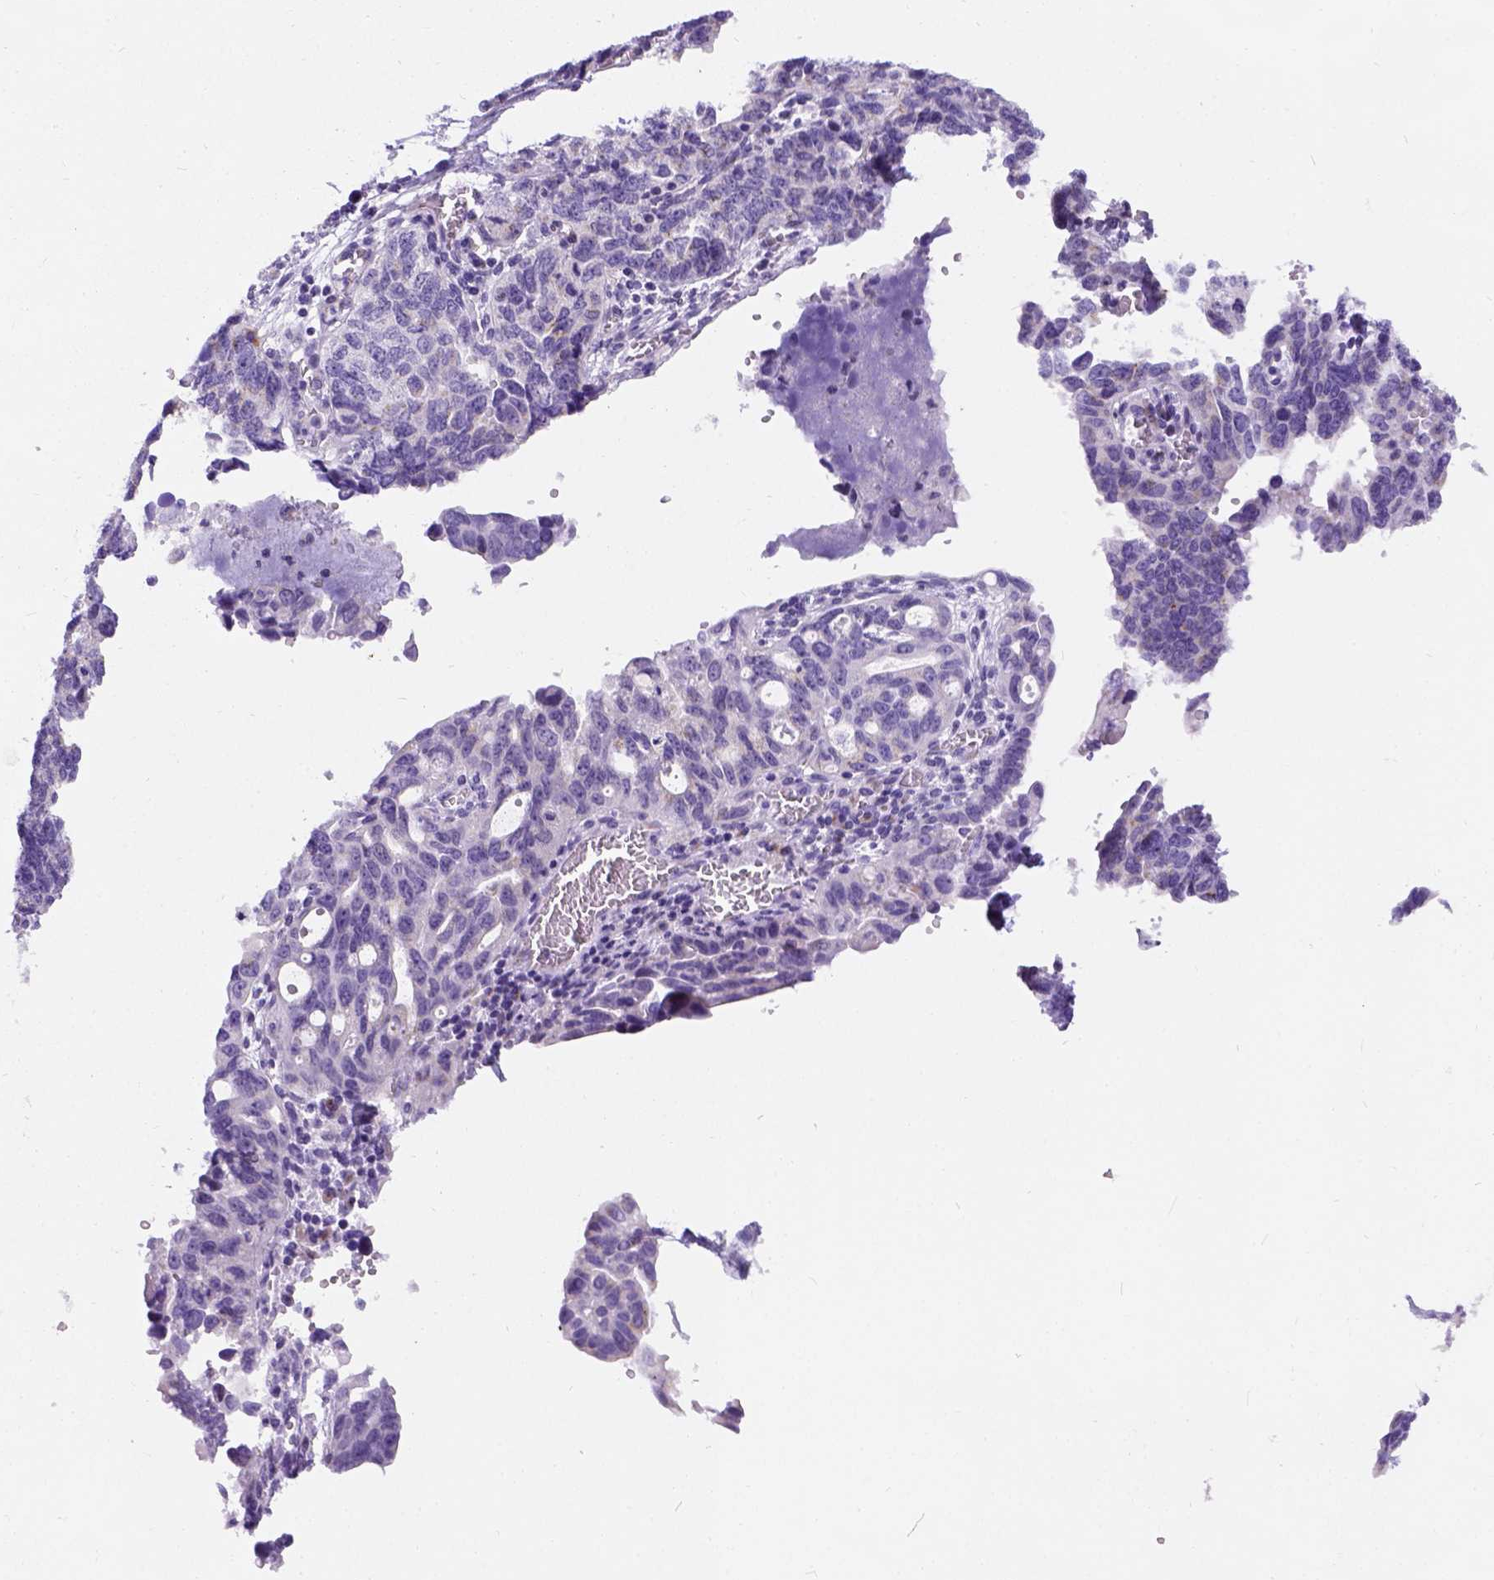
{"staining": {"intensity": "negative", "quantity": "none", "location": "none"}, "tissue": "ovarian cancer", "cell_type": "Tumor cells", "image_type": "cancer", "snomed": [{"axis": "morphology", "description": "Cystadenocarcinoma, serous, NOS"}, {"axis": "topography", "description": "Ovary"}], "caption": "IHC histopathology image of human serous cystadenocarcinoma (ovarian) stained for a protein (brown), which displays no positivity in tumor cells.", "gene": "PHF7", "patient": {"sex": "female", "age": 69}}